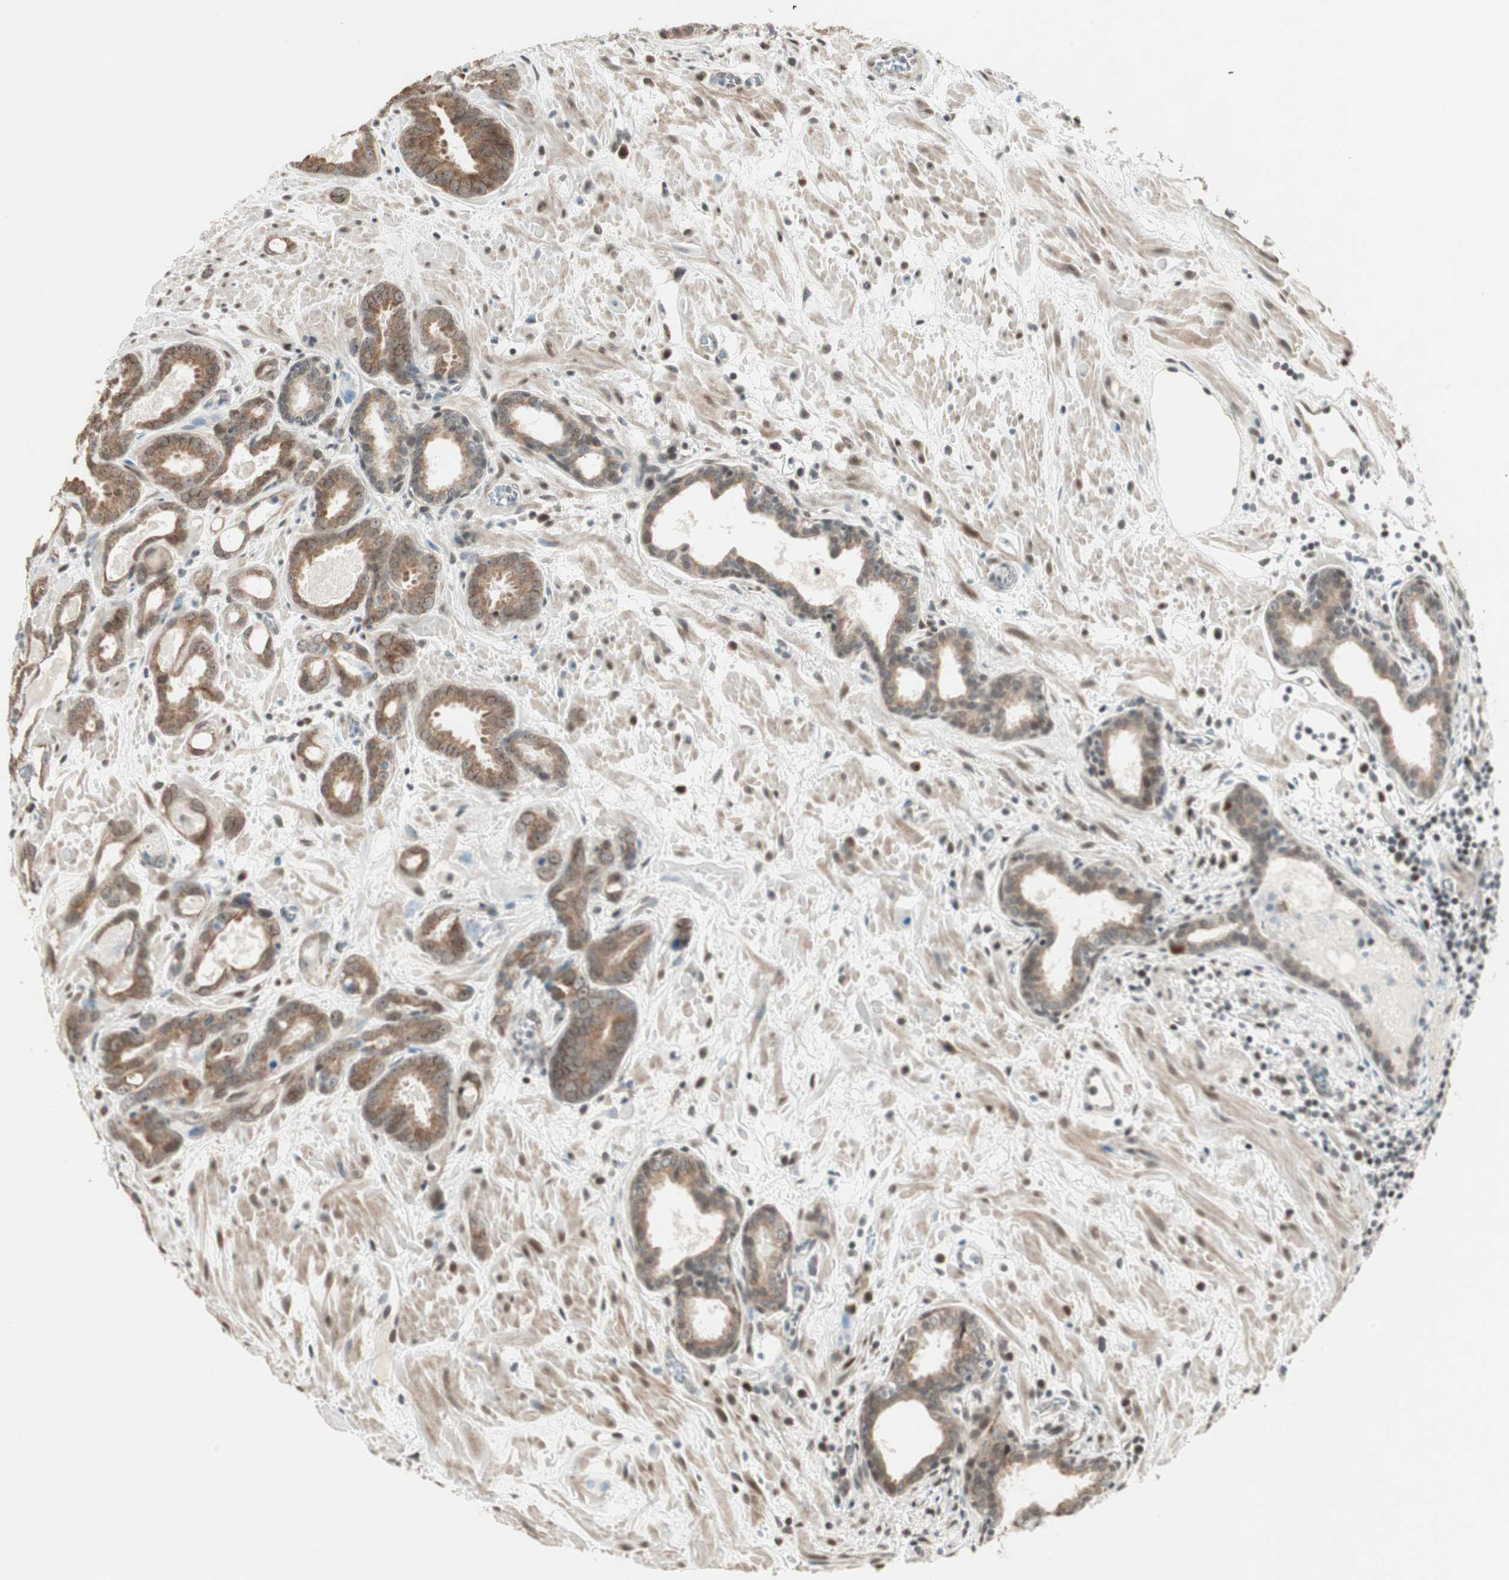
{"staining": {"intensity": "moderate", "quantity": ">75%", "location": "cytoplasmic/membranous"}, "tissue": "prostate cancer", "cell_type": "Tumor cells", "image_type": "cancer", "snomed": [{"axis": "morphology", "description": "Adenocarcinoma, Low grade"}, {"axis": "topography", "description": "Prostate"}], "caption": "Immunohistochemical staining of human prostate cancer (low-grade adenocarcinoma) displays moderate cytoplasmic/membranous protein positivity in about >75% of tumor cells.", "gene": "ZBTB17", "patient": {"sex": "male", "age": 57}}